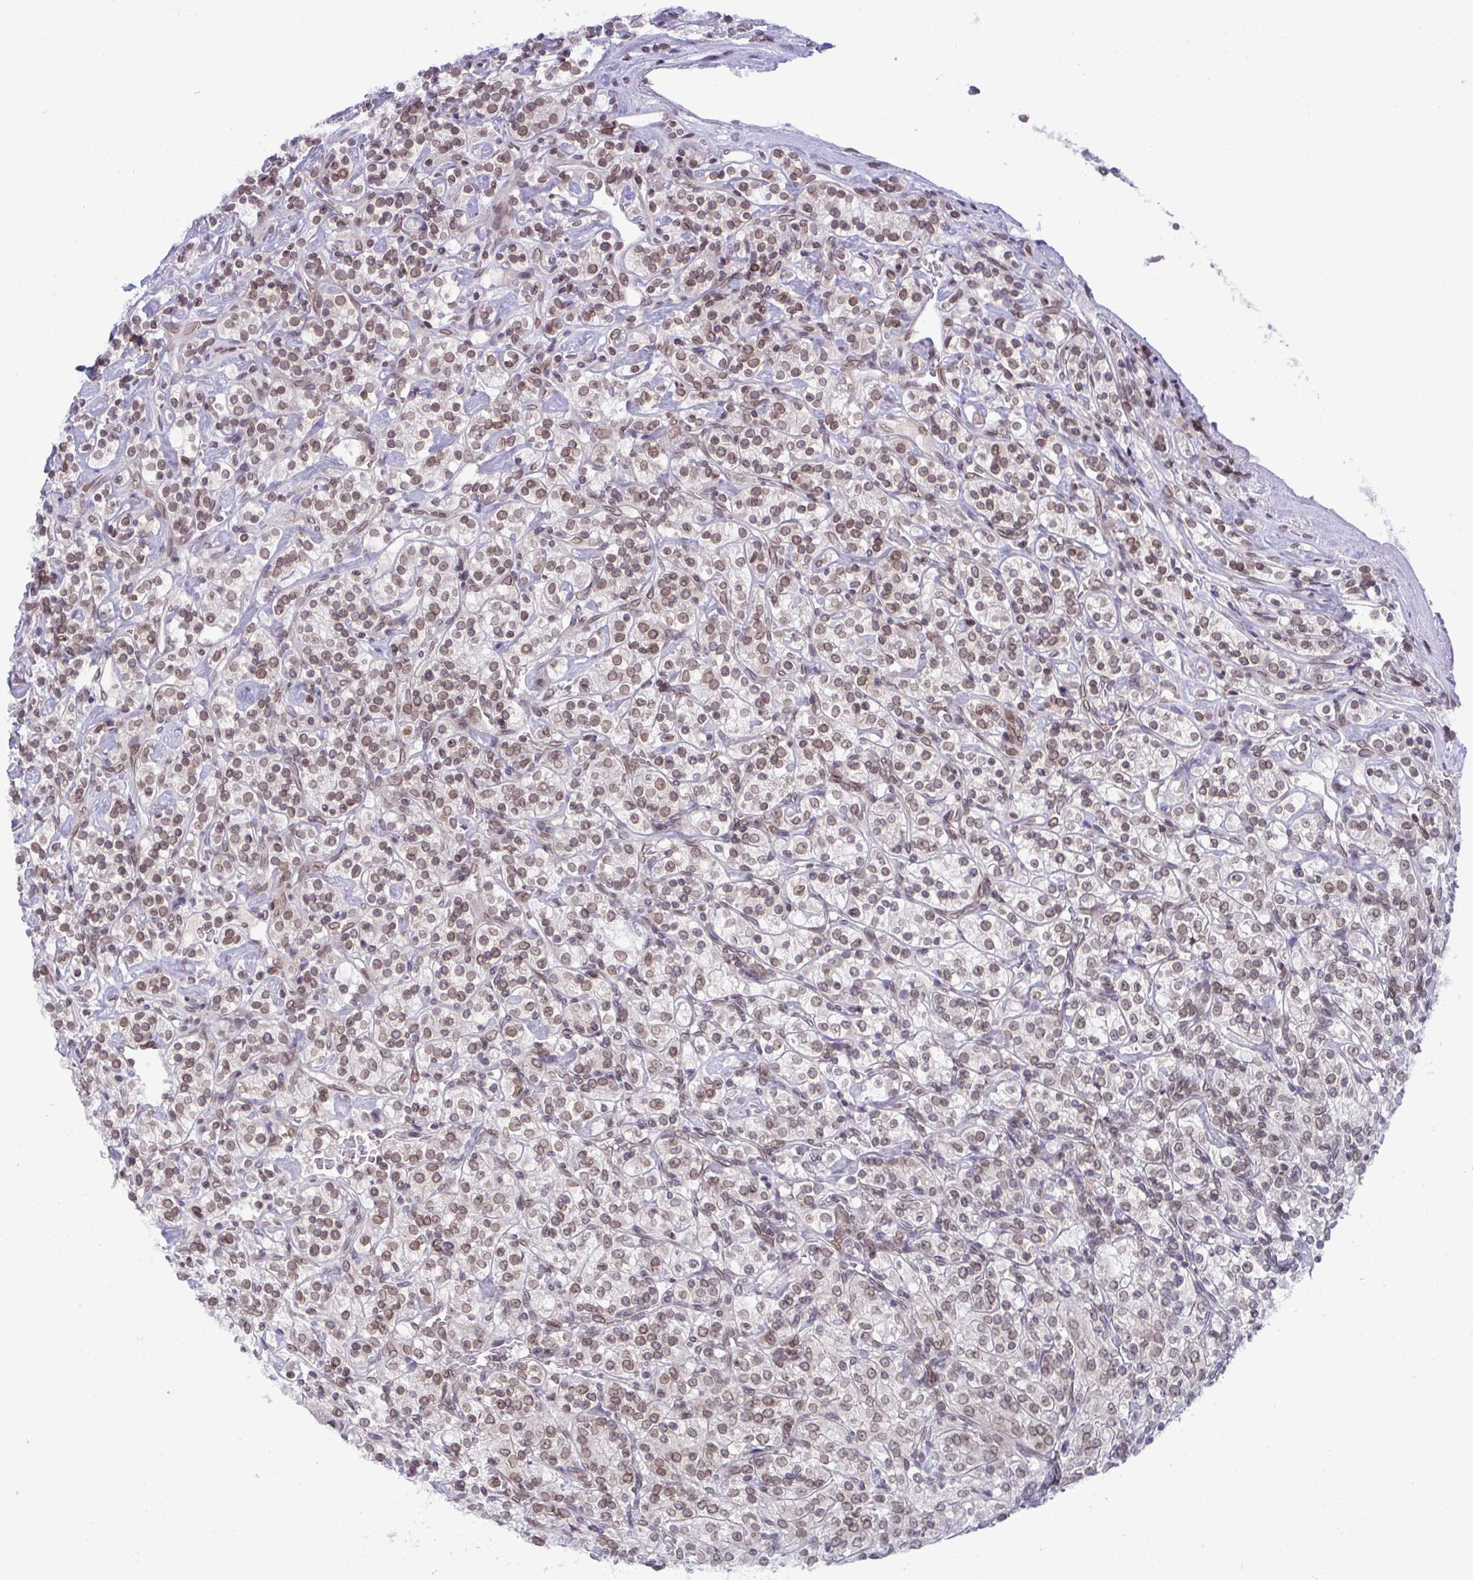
{"staining": {"intensity": "moderate", "quantity": "25%-75%", "location": "cytoplasmic/membranous,nuclear"}, "tissue": "renal cancer", "cell_type": "Tumor cells", "image_type": "cancer", "snomed": [{"axis": "morphology", "description": "Adenocarcinoma, NOS"}, {"axis": "topography", "description": "Kidney"}], "caption": "This photomicrograph shows immunohistochemistry staining of human renal cancer, with medium moderate cytoplasmic/membranous and nuclear staining in approximately 25%-75% of tumor cells.", "gene": "RANBP2", "patient": {"sex": "male", "age": 77}}